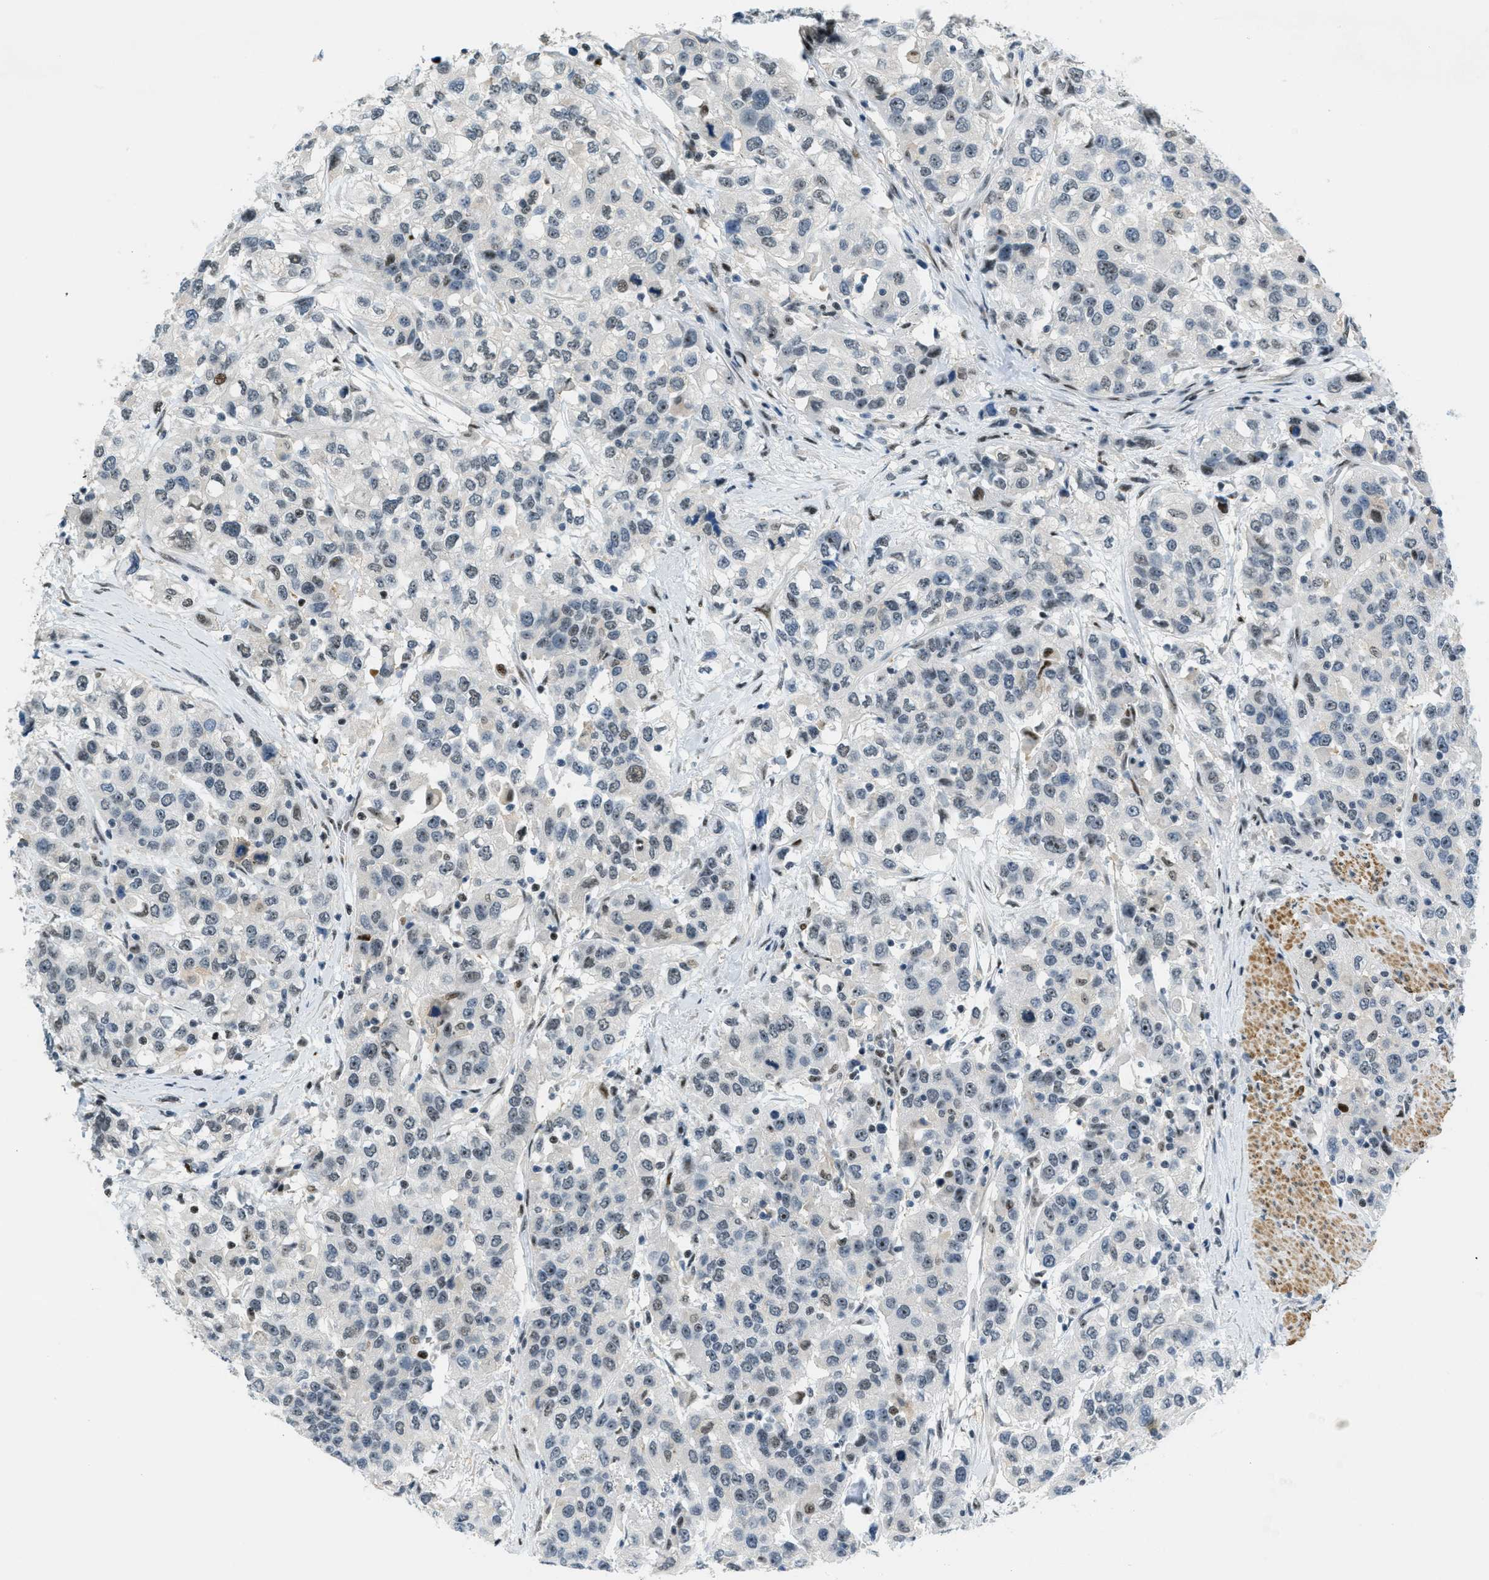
{"staining": {"intensity": "negative", "quantity": "none", "location": "none"}, "tissue": "urothelial cancer", "cell_type": "Tumor cells", "image_type": "cancer", "snomed": [{"axis": "morphology", "description": "Urothelial carcinoma, High grade"}, {"axis": "topography", "description": "Urinary bladder"}], "caption": "DAB immunohistochemical staining of human urothelial carcinoma (high-grade) reveals no significant expression in tumor cells. (Stains: DAB immunohistochemistry with hematoxylin counter stain, Microscopy: brightfield microscopy at high magnification).", "gene": "ZDHHC23", "patient": {"sex": "female", "age": 80}}